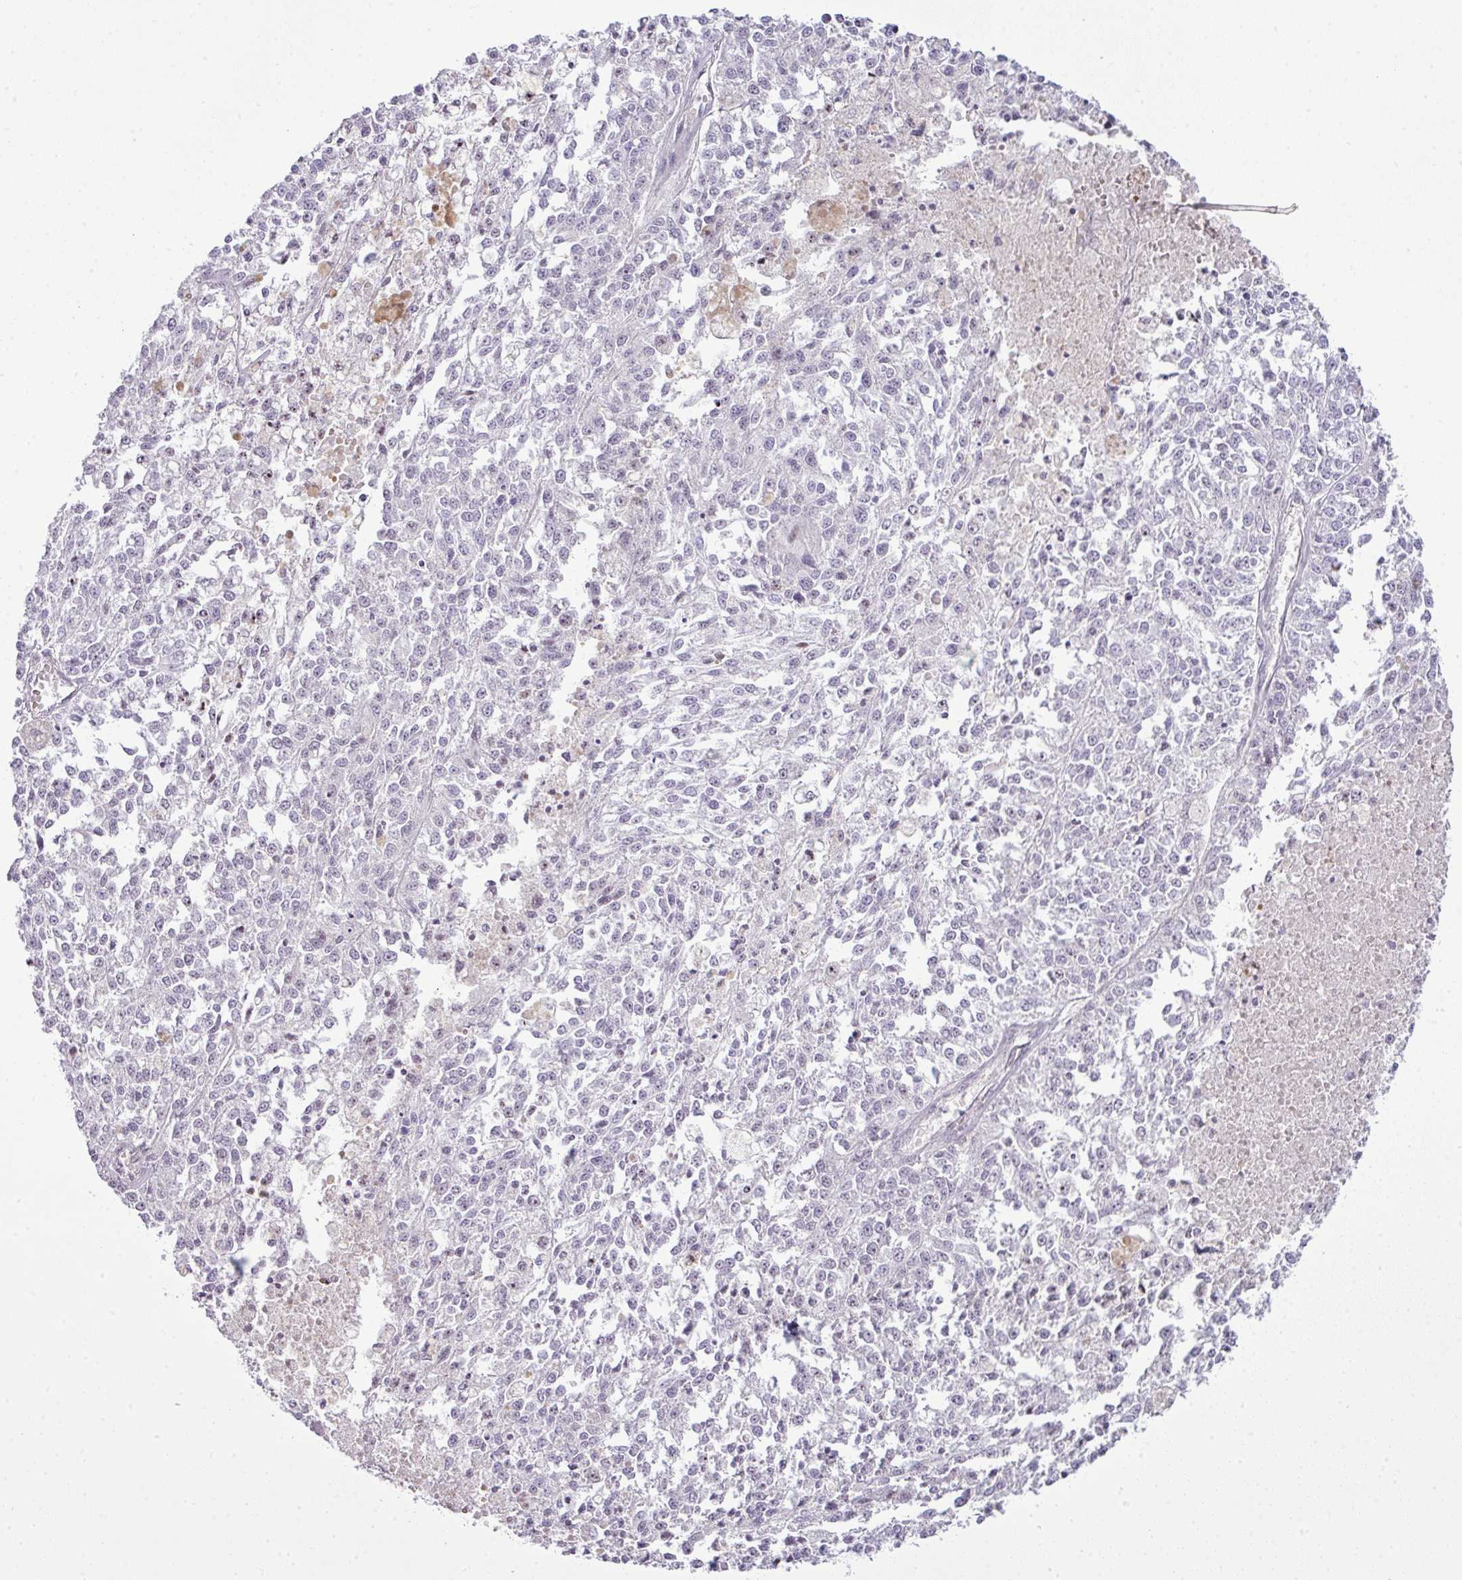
{"staining": {"intensity": "negative", "quantity": "none", "location": "none"}, "tissue": "melanoma", "cell_type": "Tumor cells", "image_type": "cancer", "snomed": [{"axis": "morphology", "description": "Malignant melanoma, NOS"}, {"axis": "topography", "description": "Skin"}], "caption": "Tumor cells are negative for brown protein staining in melanoma.", "gene": "ZNF688", "patient": {"sex": "female", "age": 64}}